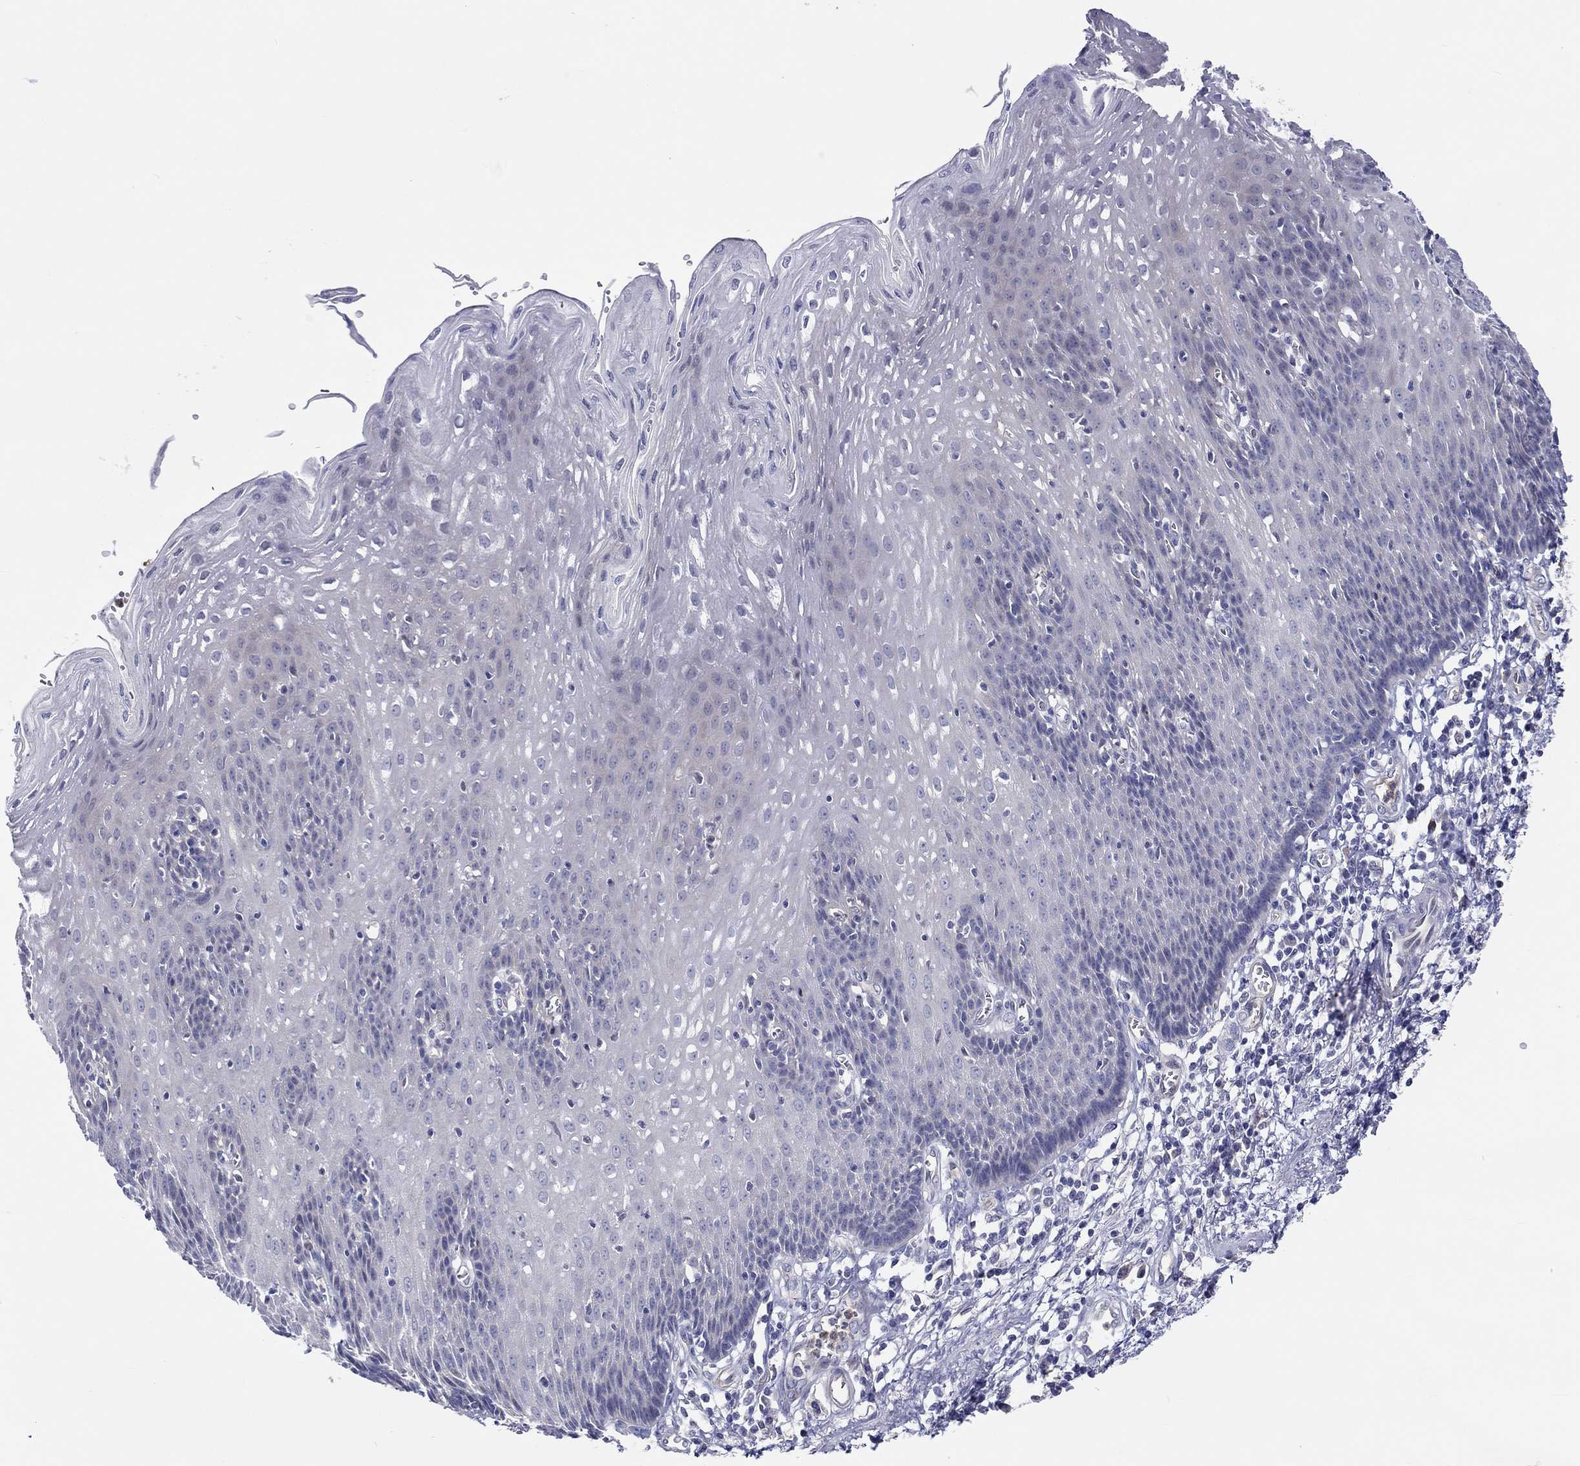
{"staining": {"intensity": "negative", "quantity": "none", "location": "none"}, "tissue": "esophagus", "cell_type": "Squamous epithelial cells", "image_type": "normal", "snomed": [{"axis": "morphology", "description": "Normal tissue, NOS"}, {"axis": "topography", "description": "Esophagus"}], "caption": "Immunohistochemical staining of benign esophagus shows no significant expression in squamous epithelial cells. (Immunohistochemistry (ihc), brightfield microscopy, high magnification).", "gene": "ABCG4", "patient": {"sex": "male", "age": 57}}